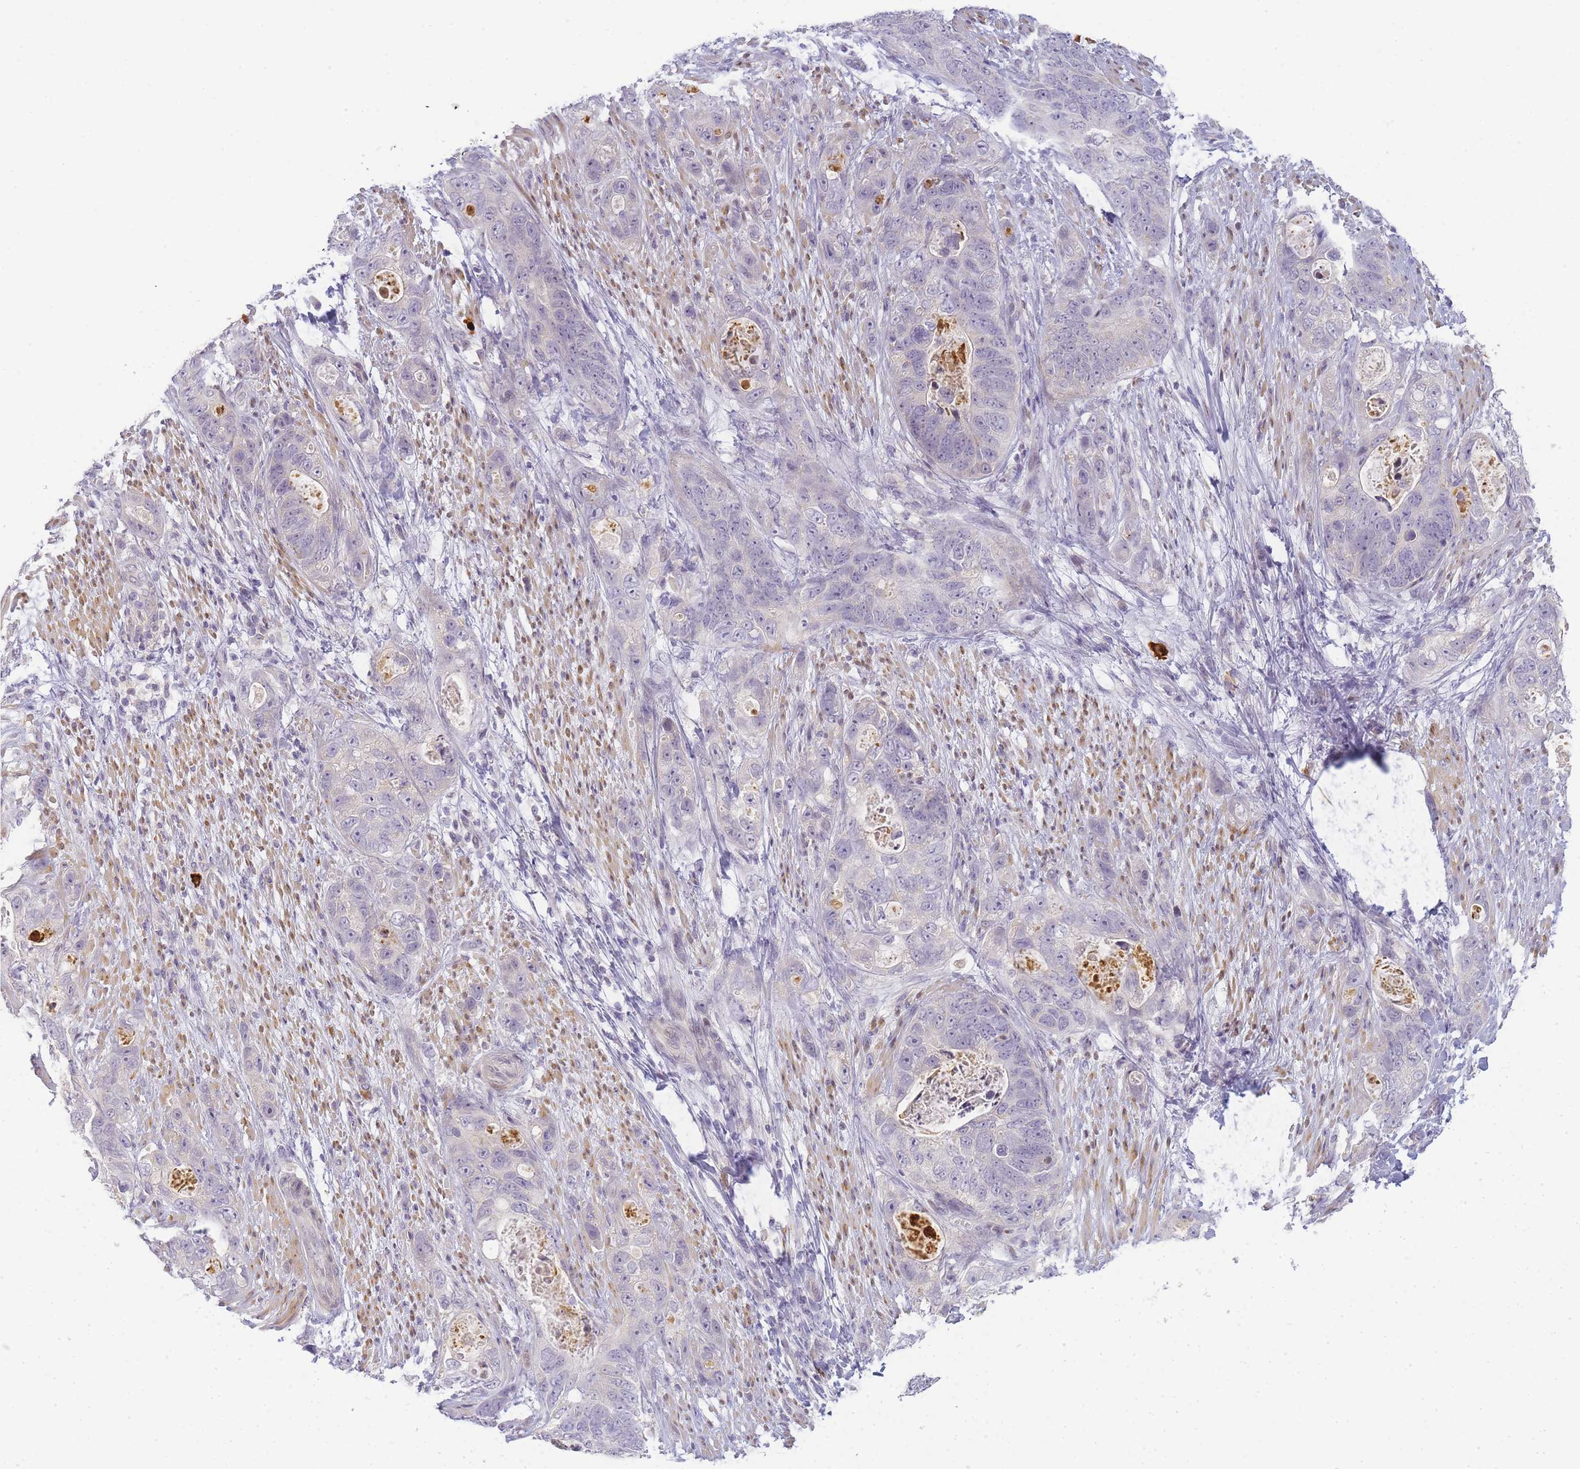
{"staining": {"intensity": "negative", "quantity": "none", "location": "none"}, "tissue": "stomach cancer", "cell_type": "Tumor cells", "image_type": "cancer", "snomed": [{"axis": "morphology", "description": "Adenocarcinoma, NOS"}, {"axis": "topography", "description": "Stomach"}], "caption": "A photomicrograph of human stomach adenocarcinoma is negative for staining in tumor cells.", "gene": "RRAD", "patient": {"sex": "female", "age": 89}}